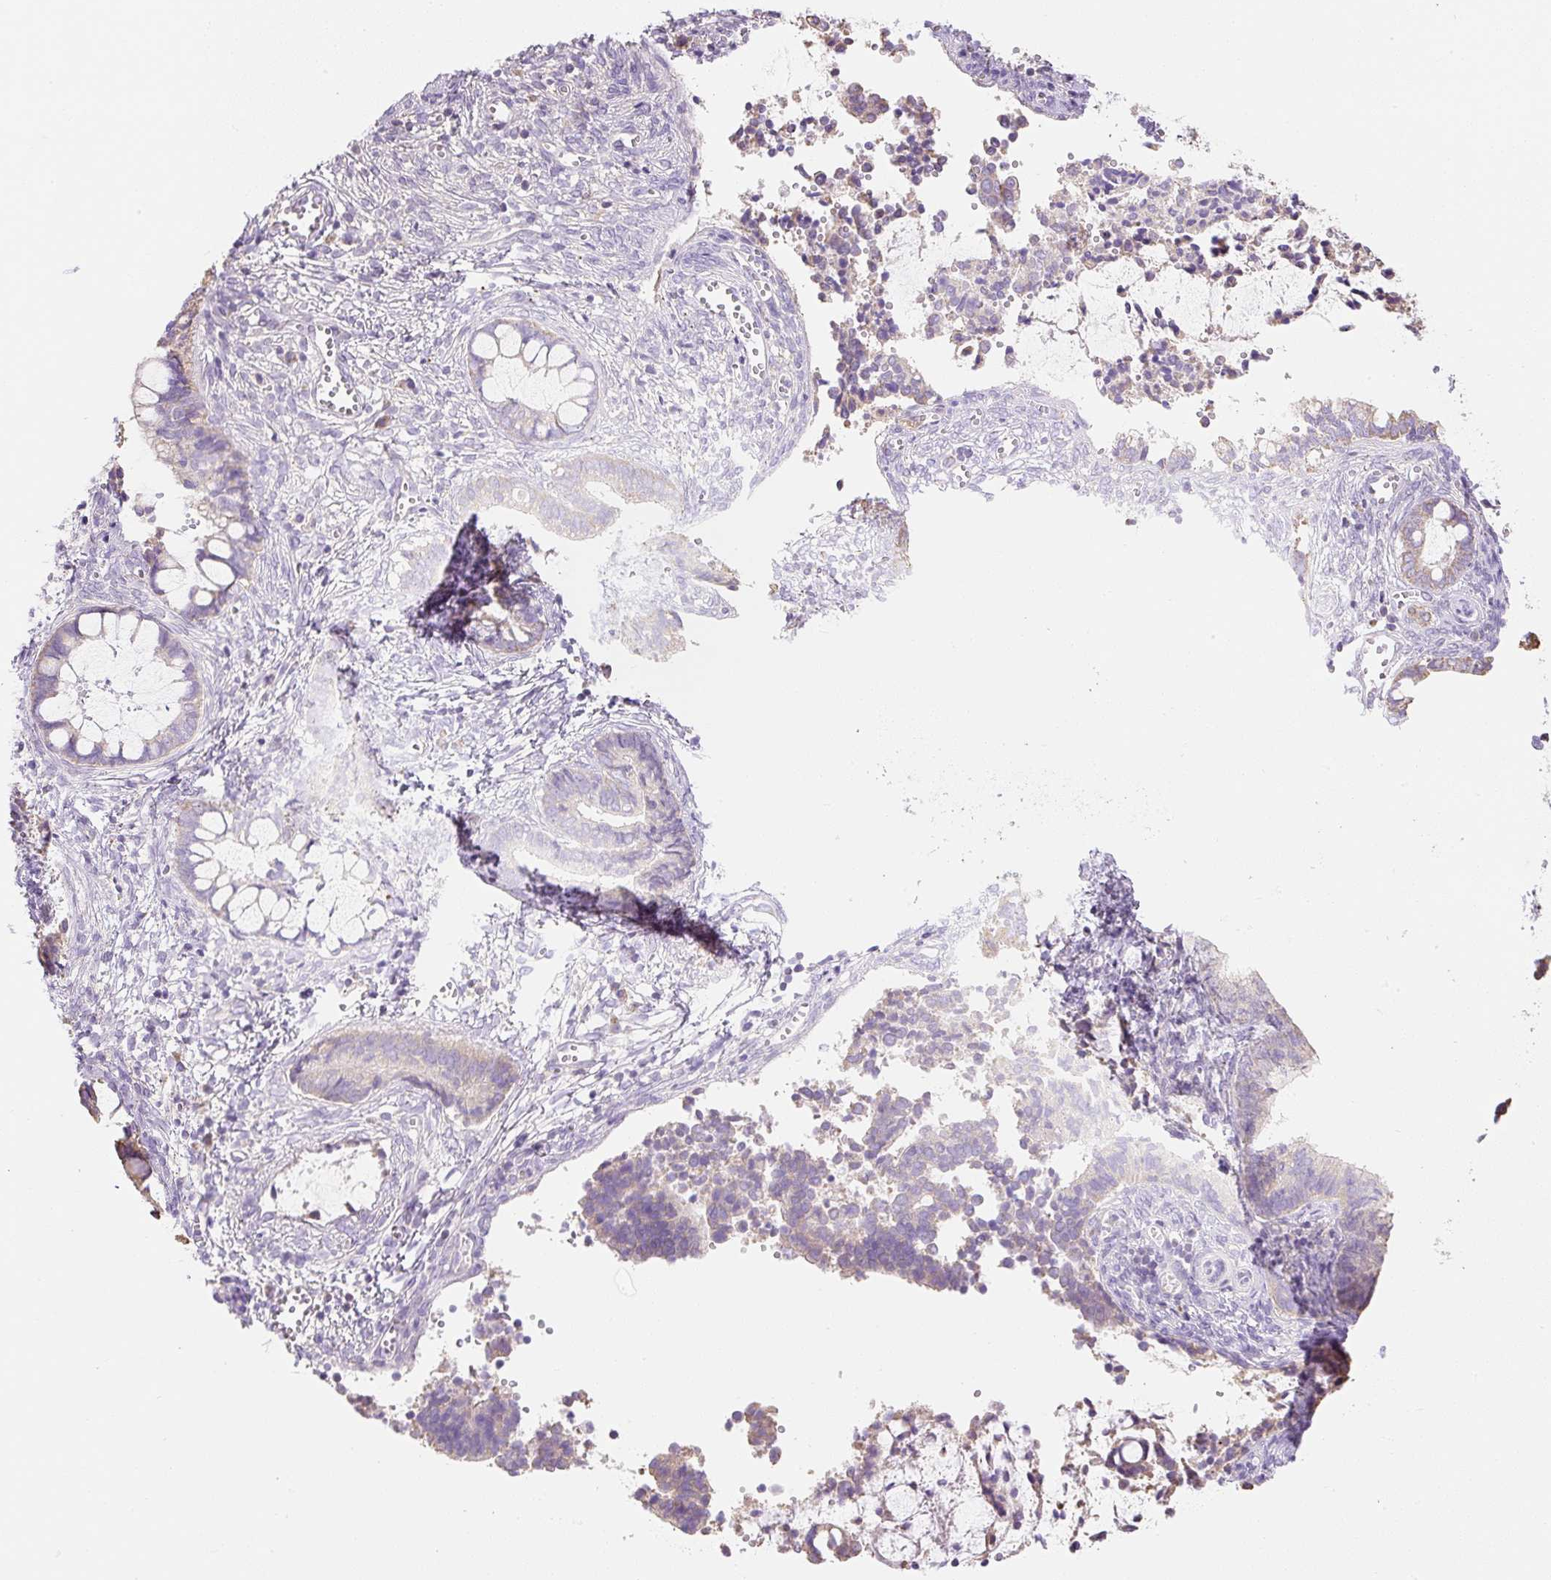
{"staining": {"intensity": "negative", "quantity": "none", "location": "none"}, "tissue": "cervical cancer", "cell_type": "Tumor cells", "image_type": "cancer", "snomed": [{"axis": "morphology", "description": "Adenocarcinoma, NOS"}, {"axis": "topography", "description": "Cervix"}], "caption": "DAB immunohistochemical staining of human cervical cancer demonstrates no significant positivity in tumor cells.", "gene": "DHX35", "patient": {"sex": "female", "age": 44}}